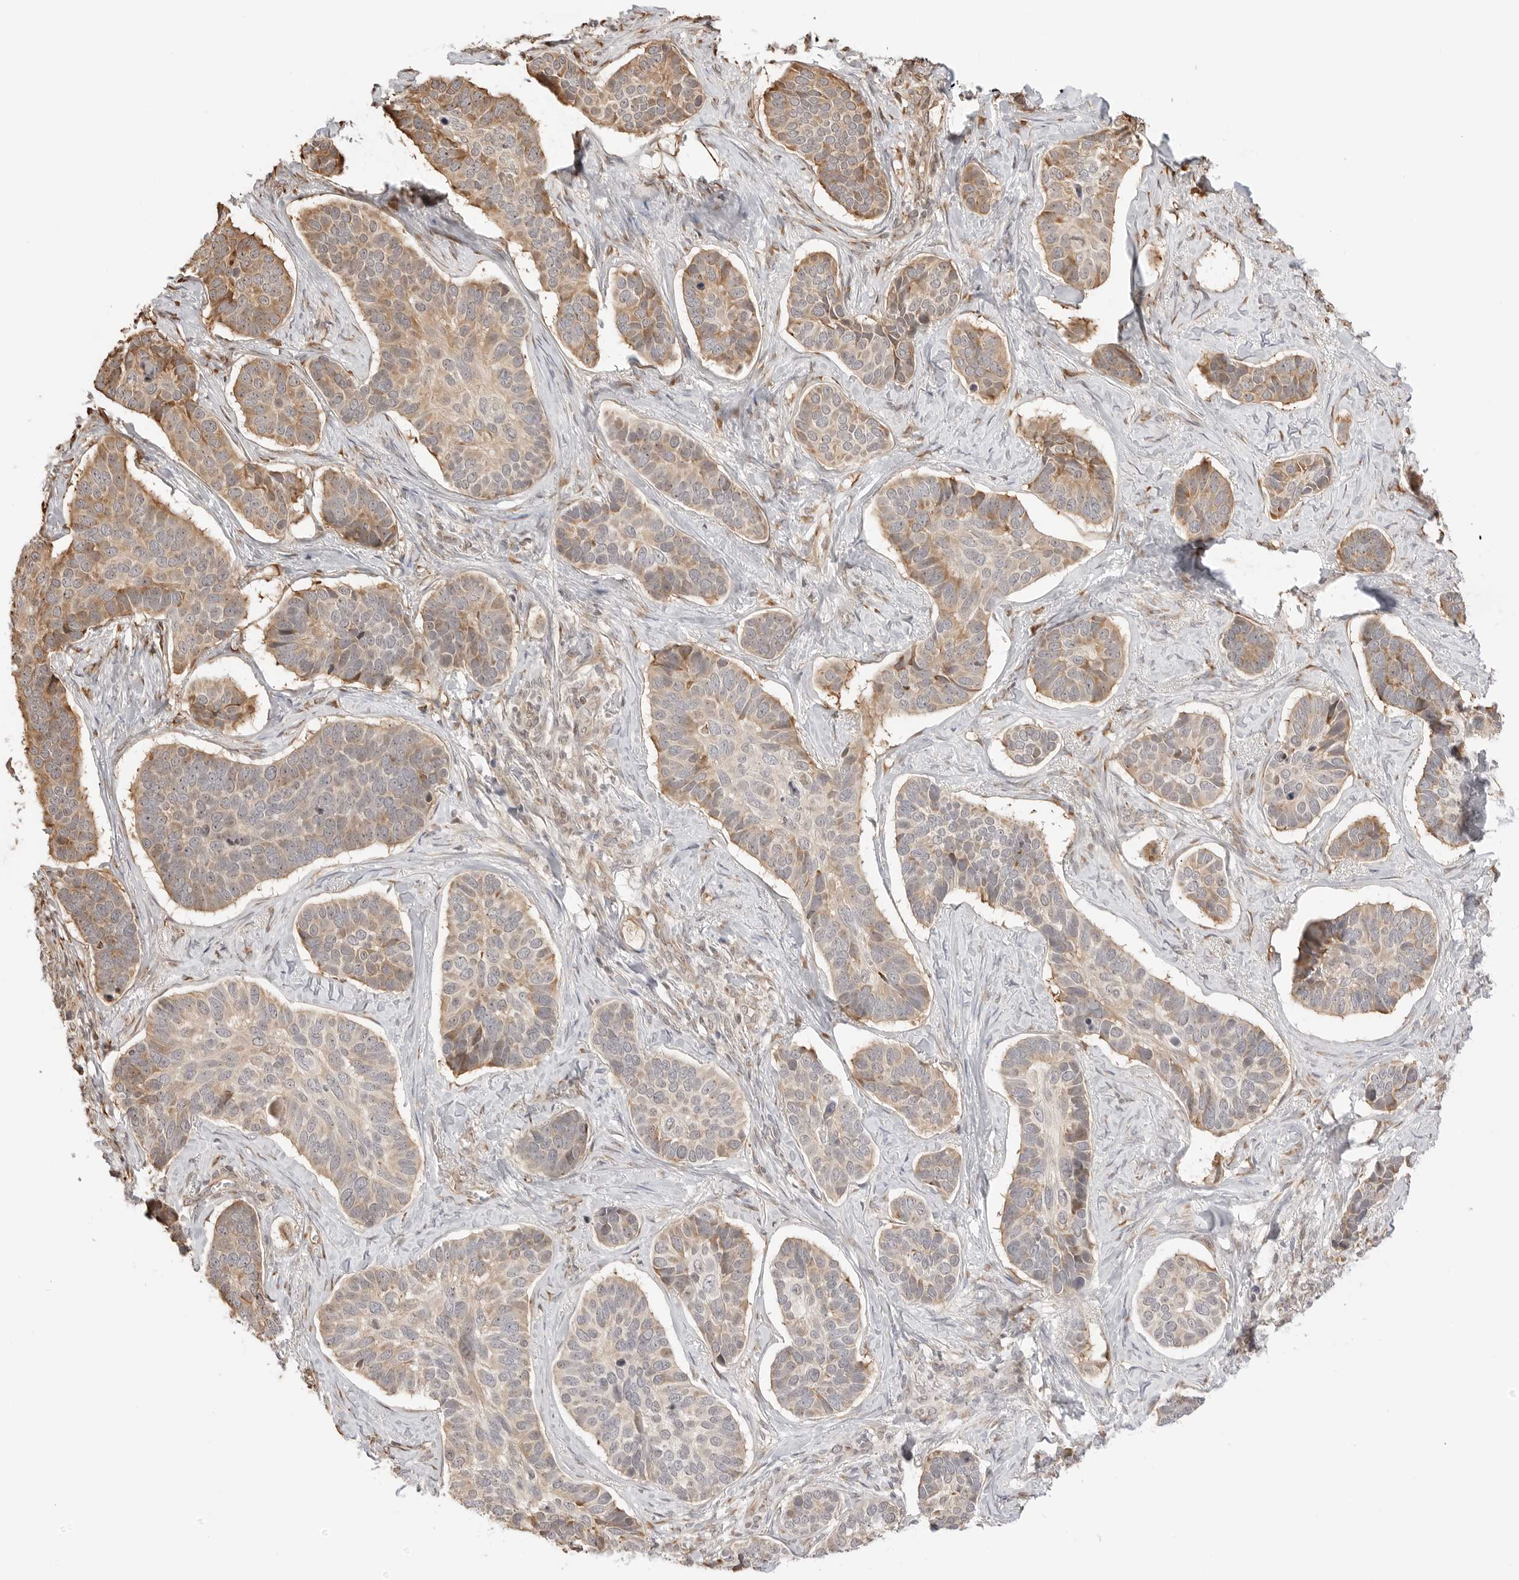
{"staining": {"intensity": "moderate", "quantity": "25%-75%", "location": "cytoplasmic/membranous"}, "tissue": "skin cancer", "cell_type": "Tumor cells", "image_type": "cancer", "snomed": [{"axis": "morphology", "description": "Basal cell carcinoma"}, {"axis": "topography", "description": "Skin"}], "caption": "Immunohistochemical staining of human basal cell carcinoma (skin) displays moderate cytoplasmic/membranous protein expression in approximately 25%-75% of tumor cells.", "gene": "FKBP14", "patient": {"sex": "male", "age": 62}}